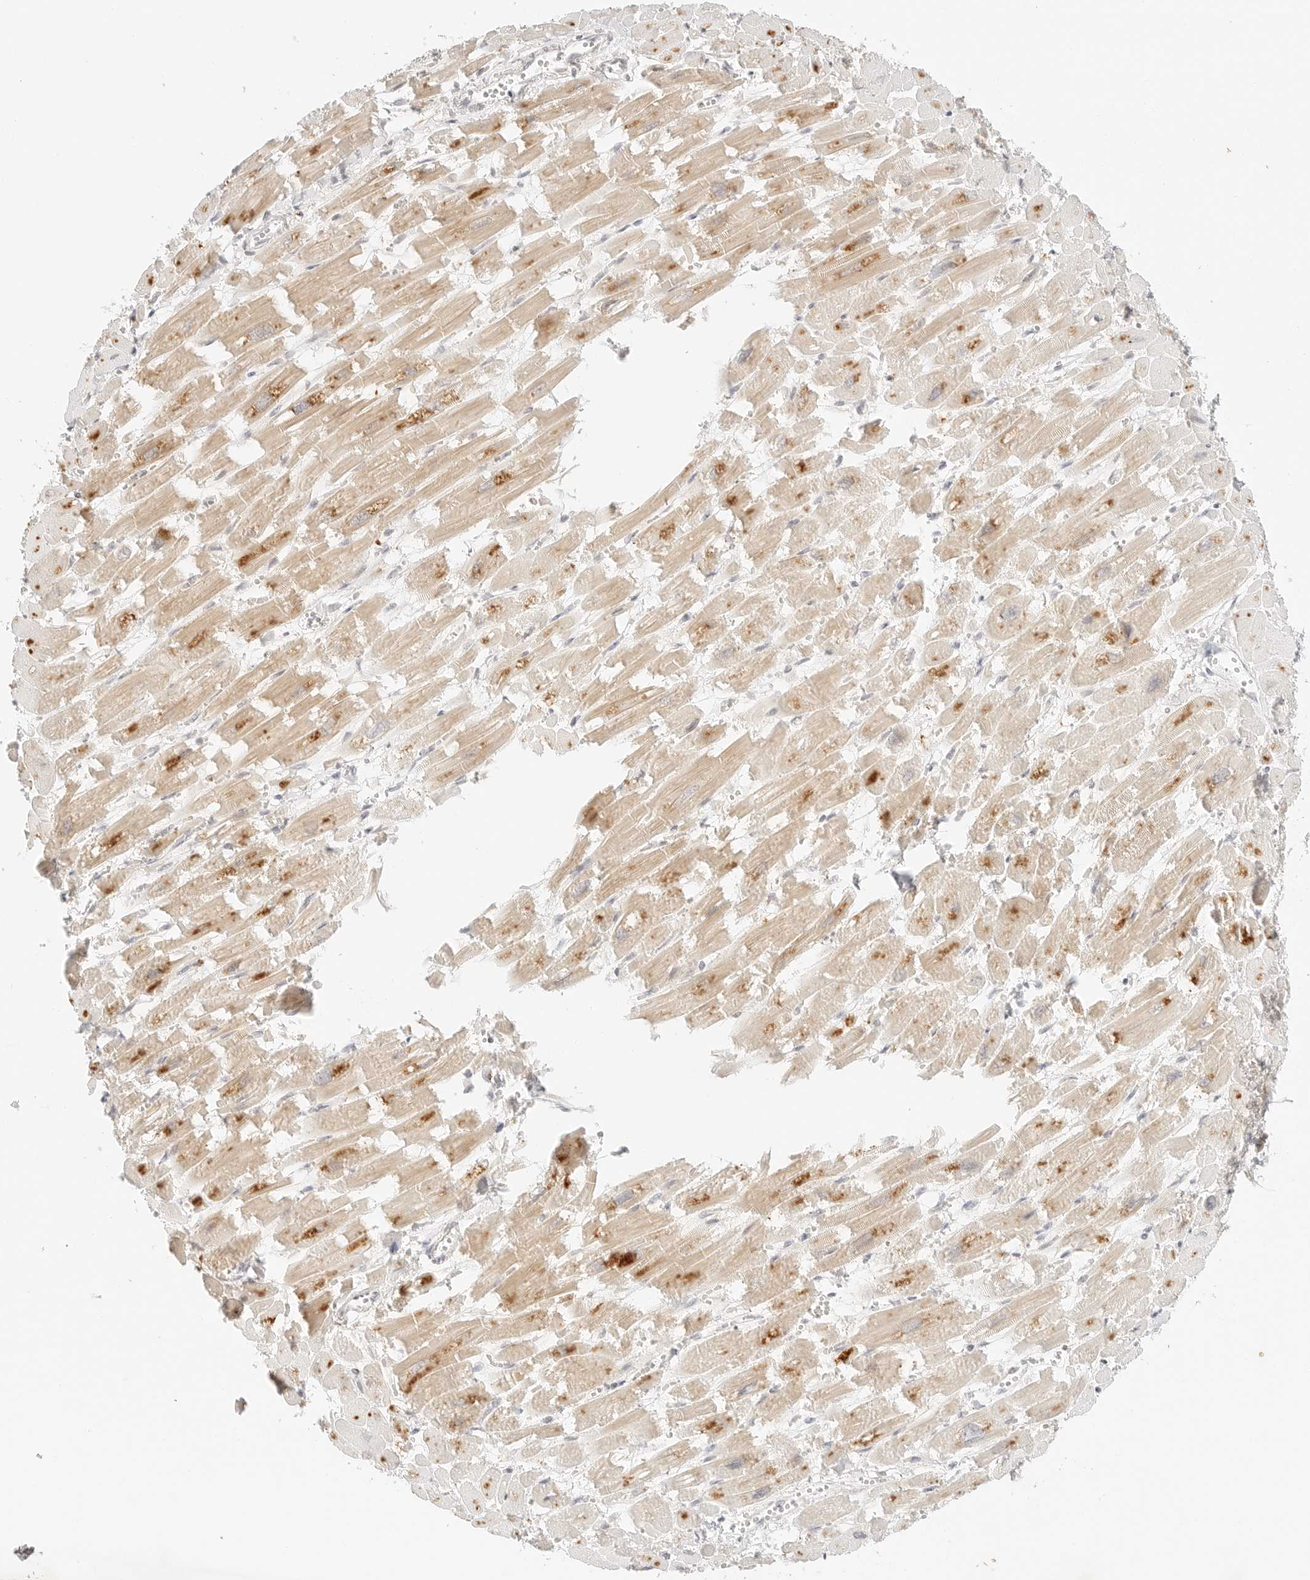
{"staining": {"intensity": "weak", "quantity": "25%-75%", "location": "cytoplasmic/membranous"}, "tissue": "heart muscle", "cell_type": "Cardiomyocytes", "image_type": "normal", "snomed": [{"axis": "morphology", "description": "Normal tissue, NOS"}, {"axis": "topography", "description": "Heart"}], "caption": "This image exhibits unremarkable heart muscle stained with immunohistochemistry (IHC) to label a protein in brown. The cytoplasmic/membranous of cardiomyocytes show weak positivity for the protein. Nuclei are counter-stained blue.", "gene": "RPS6KL1", "patient": {"sex": "male", "age": 54}}